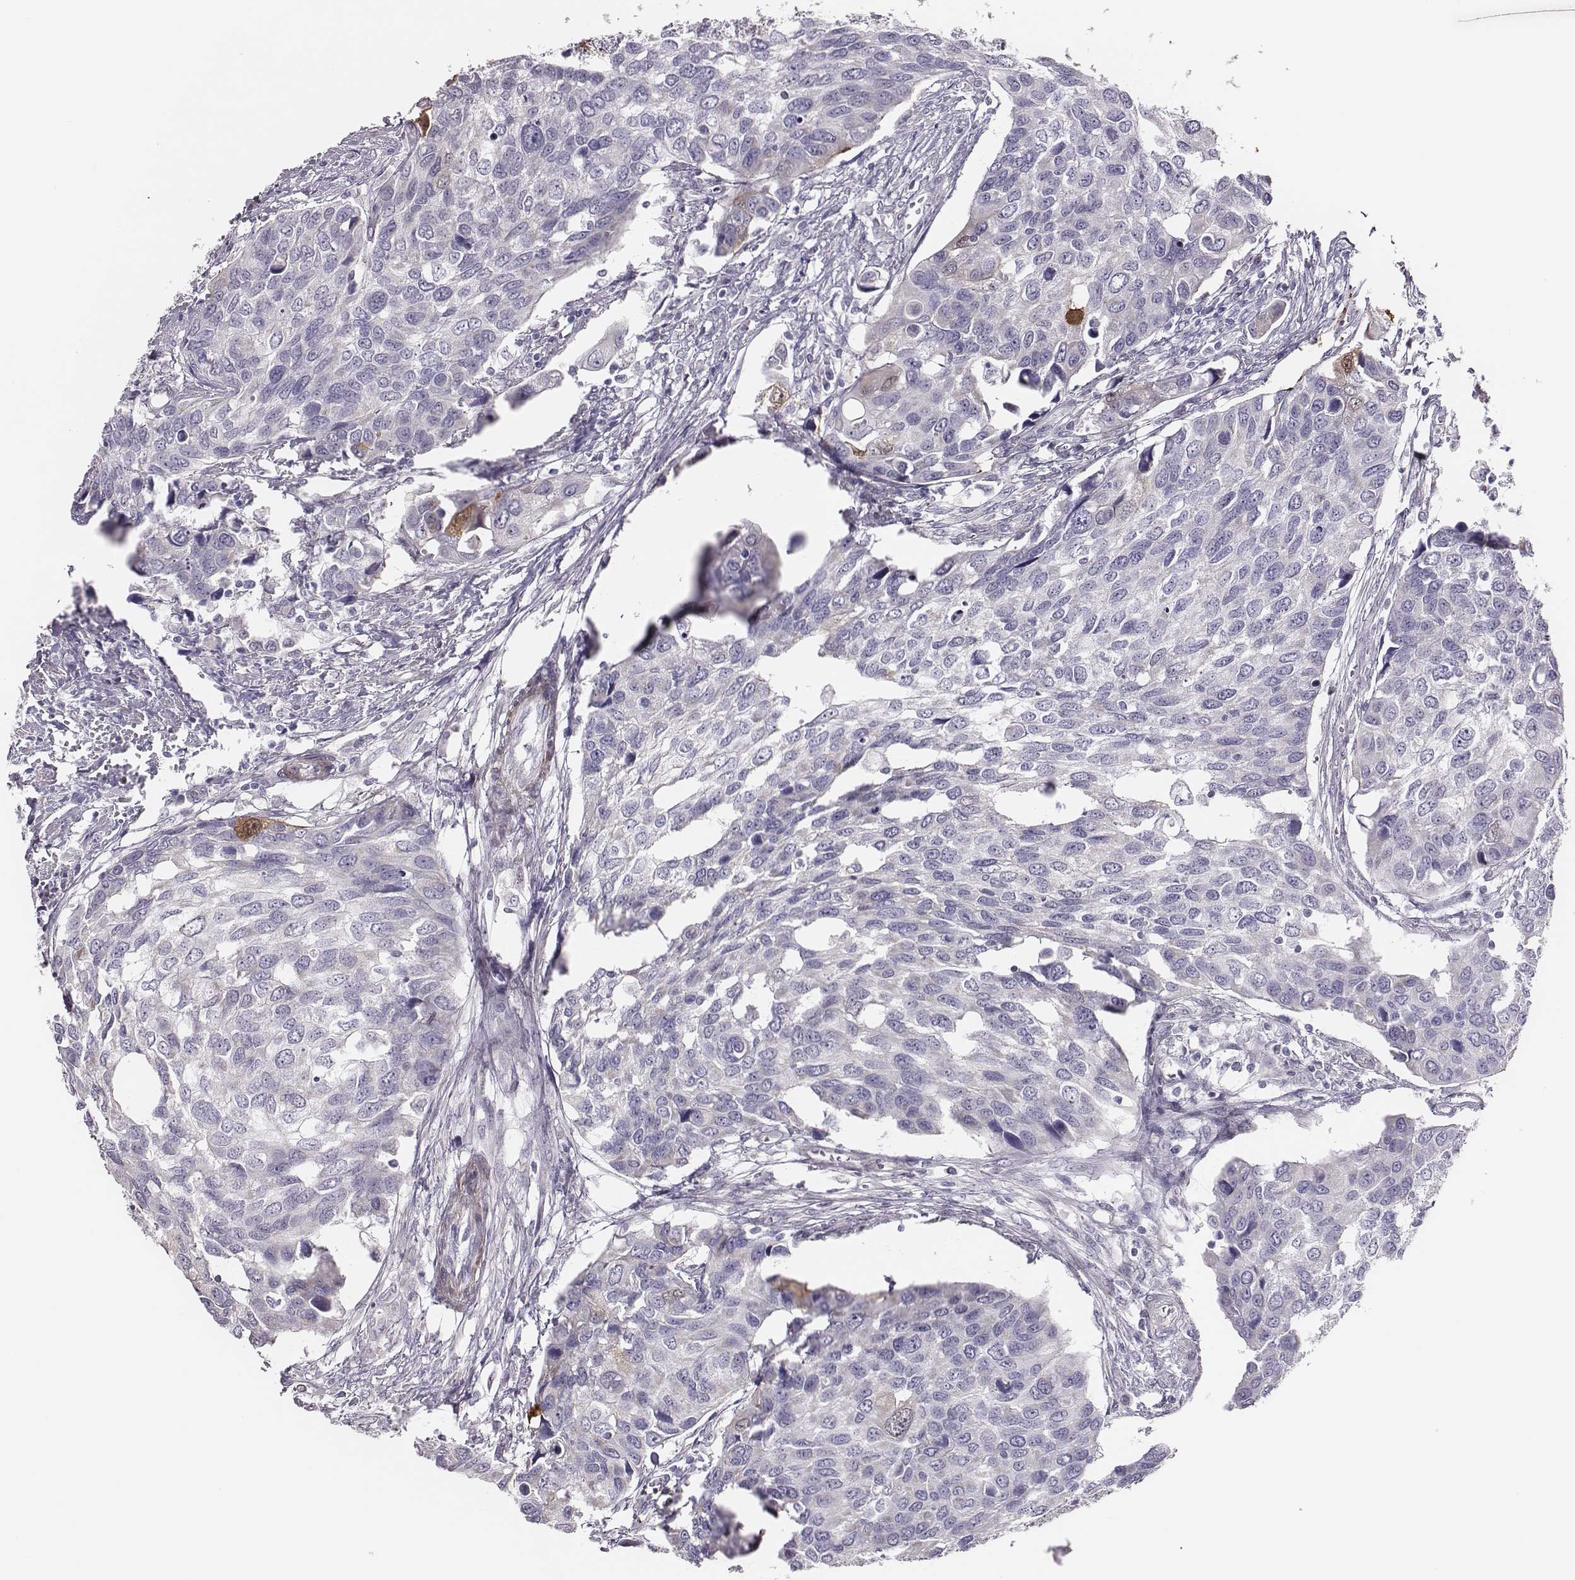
{"staining": {"intensity": "negative", "quantity": "none", "location": "none"}, "tissue": "urothelial cancer", "cell_type": "Tumor cells", "image_type": "cancer", "snomed": [{"axis": "morphology", "description": "Urothelial carcinoma, High grade"}, {"axis": "topography", "description": "Urinary bladder"}], "caption": "A photomicrograph of human urothelial carcinoma (high-grade) is negative for staining in tumor cells.", "gene": "SCML2", "patient": {"sex": "male", "age": 60}}